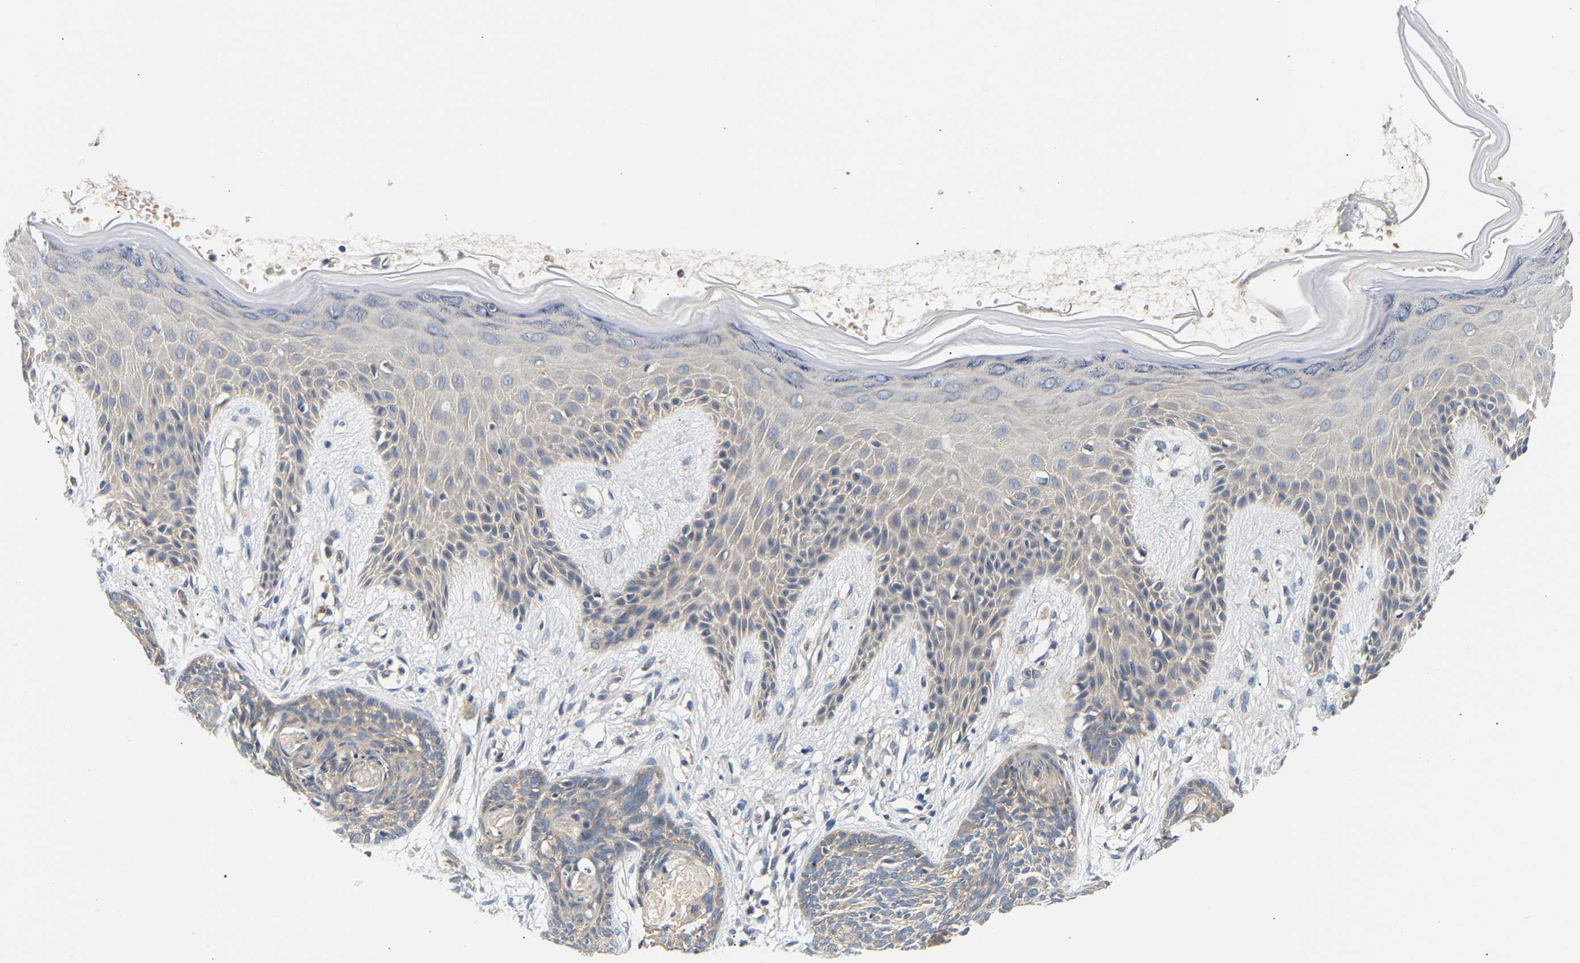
{"staining": {"intensity": "negative", "quantity": "none", "location": "none"}, "tissue": "skin cancer", "cell_type": "Tumor cells", "image_type": "cancer", "snomed": [{"axis": "morphology", "description": "Basal cell carcinoma"}, {"axis": "topography", "description": "Skin"}], "caption": "DAB immunohistochemical staining of skin cancer (basal cell carcinoma) reveals no significant expression in tumor cells. Brightfield microscopy of IHC stained with DAB (3,3'-diaminobenzidine) (brown) and hematoxylin (blue), captured at high magnification.", "gene": "PPID", "patient": {"sex": "female", "age": 59}}